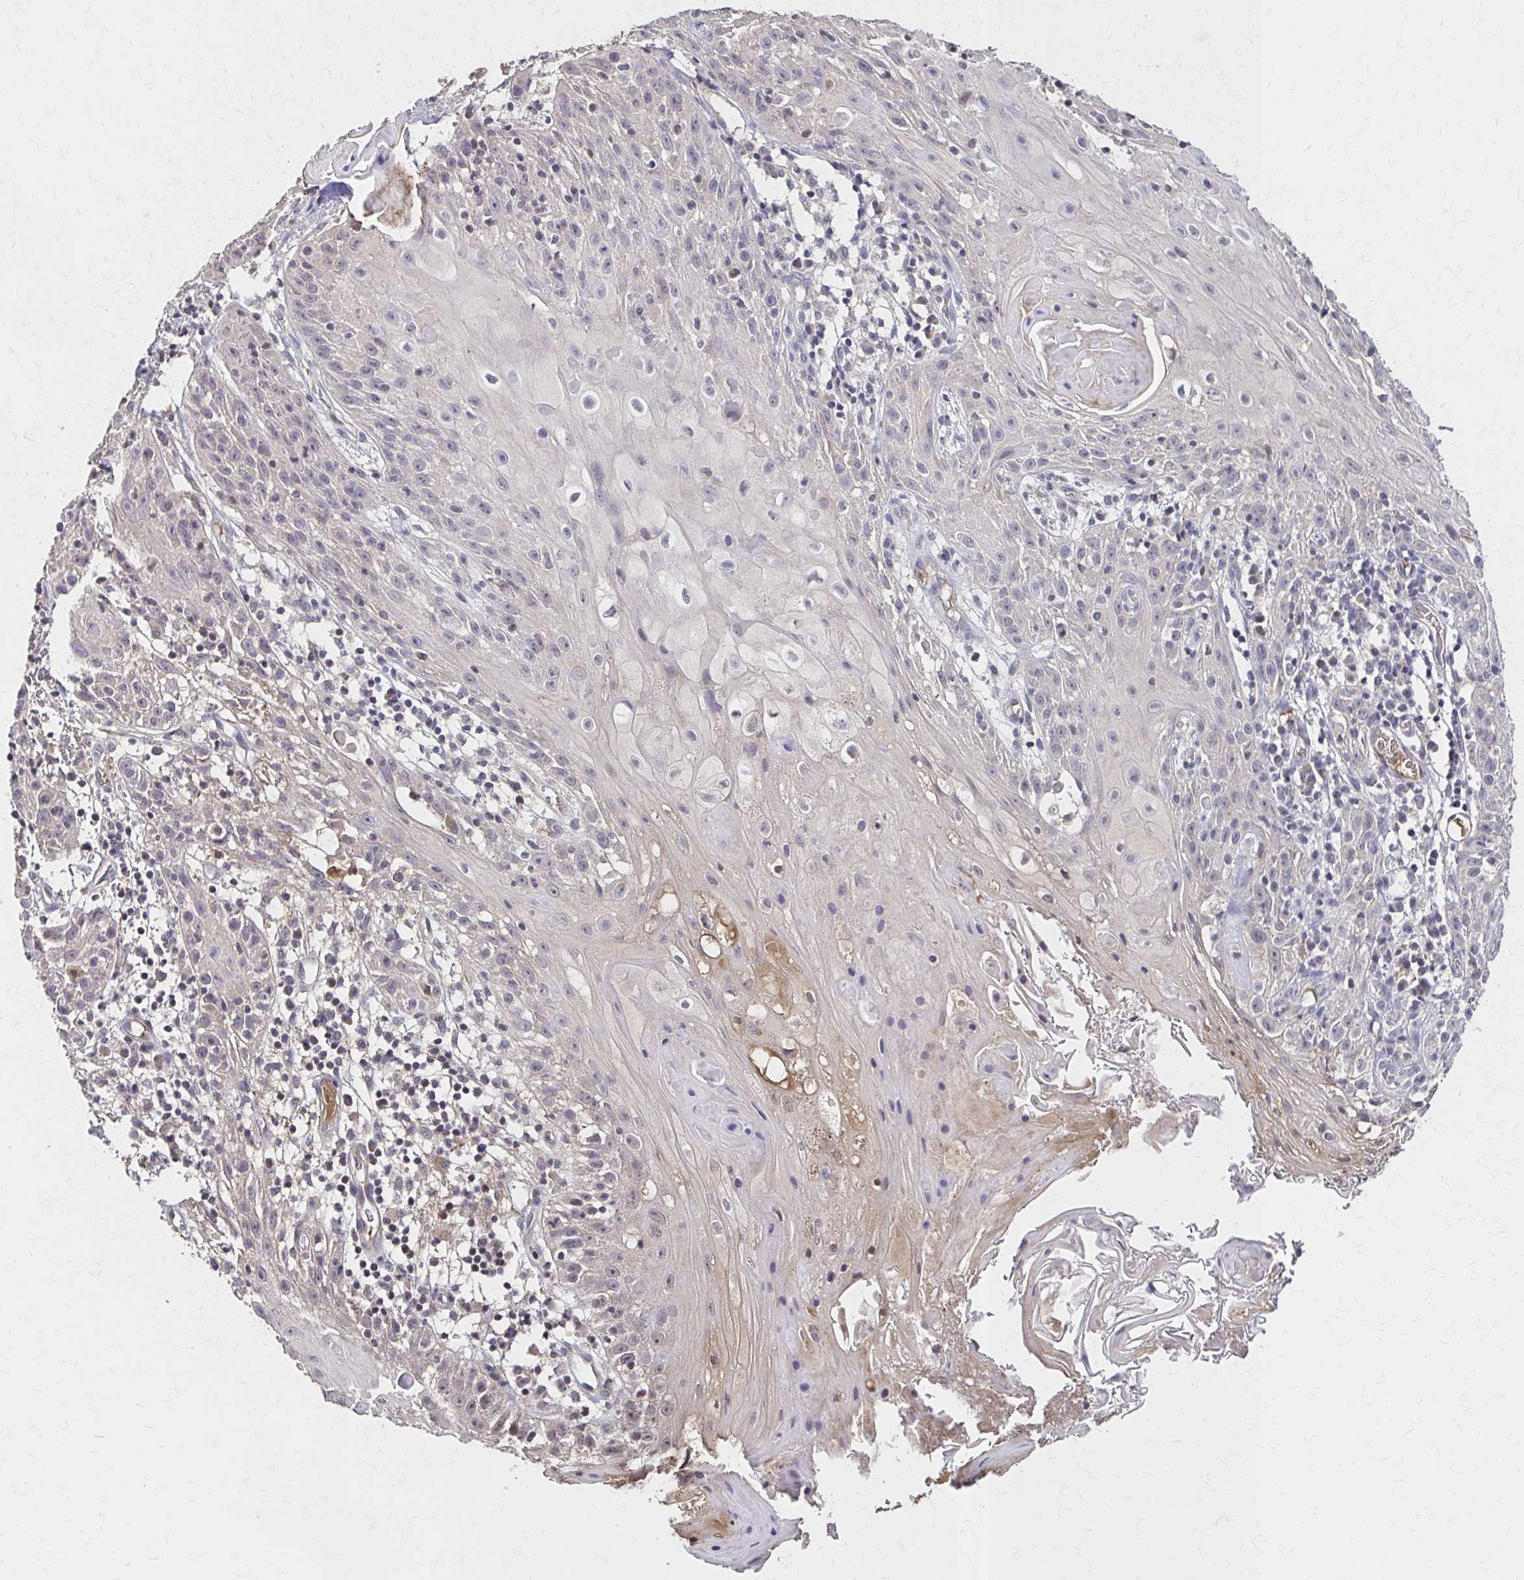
{"staining": {"intensity": "negative", "quantity": "none", "location": "none"}, "tissue": "skin cancer", "cell_type": "Tumor cells", "image_type": "cancer", "snomed": [{"axis": "morphology", "description": "Squamous cell carcinoma, NOS"}, {"axis": "topography", "description": "Skin"}, {"axis": "topography", "description": "Vulva"}], "caption": "IHC of human skin cancer displays no positivity in tumor cells.", "gene": "HMGCS2", "patient": {"sex": "female", "age": 76}}